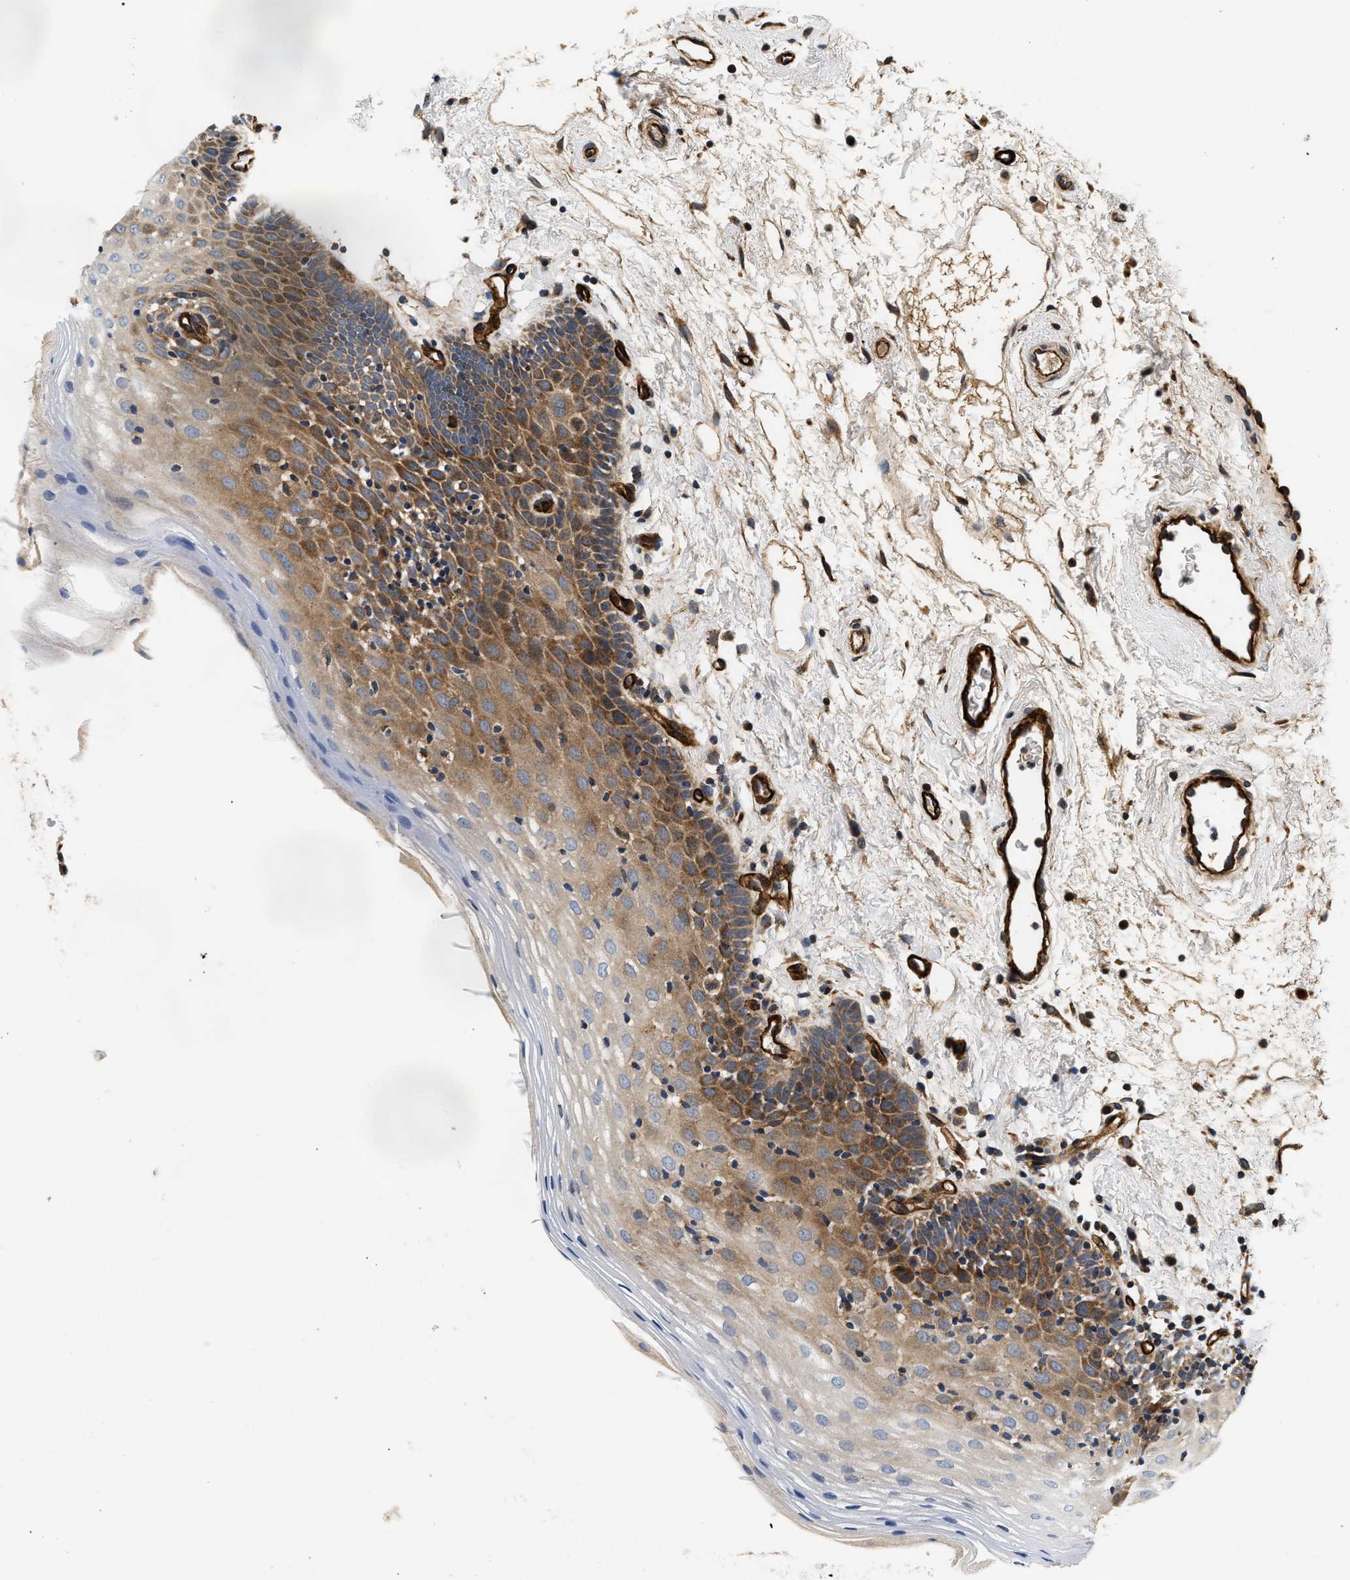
{"staining": {"intensity": "moderate", "quantity": "25%-75%", "location": "cytoplasmic/membranous"}, "tissue": "oral mucosa", "cell_type": "Squamous epithelial cells", "image_type": "normal", "snomed": [{"axis": "morphology", "description": "Normal tissue, NOS"}, {"axis": "topography", "description": "Oral tissue"}], "caption": "The immunohistochemical stain highlights moderate cytoplasmic/membranous positivity in squamous epithelial cells of unremarkable oral mucosa. (DAB IHC, brown staining for protein, blue staining for nuclei).", "gene": "NME6", "patient": {"sex": "male", "age": 66}}